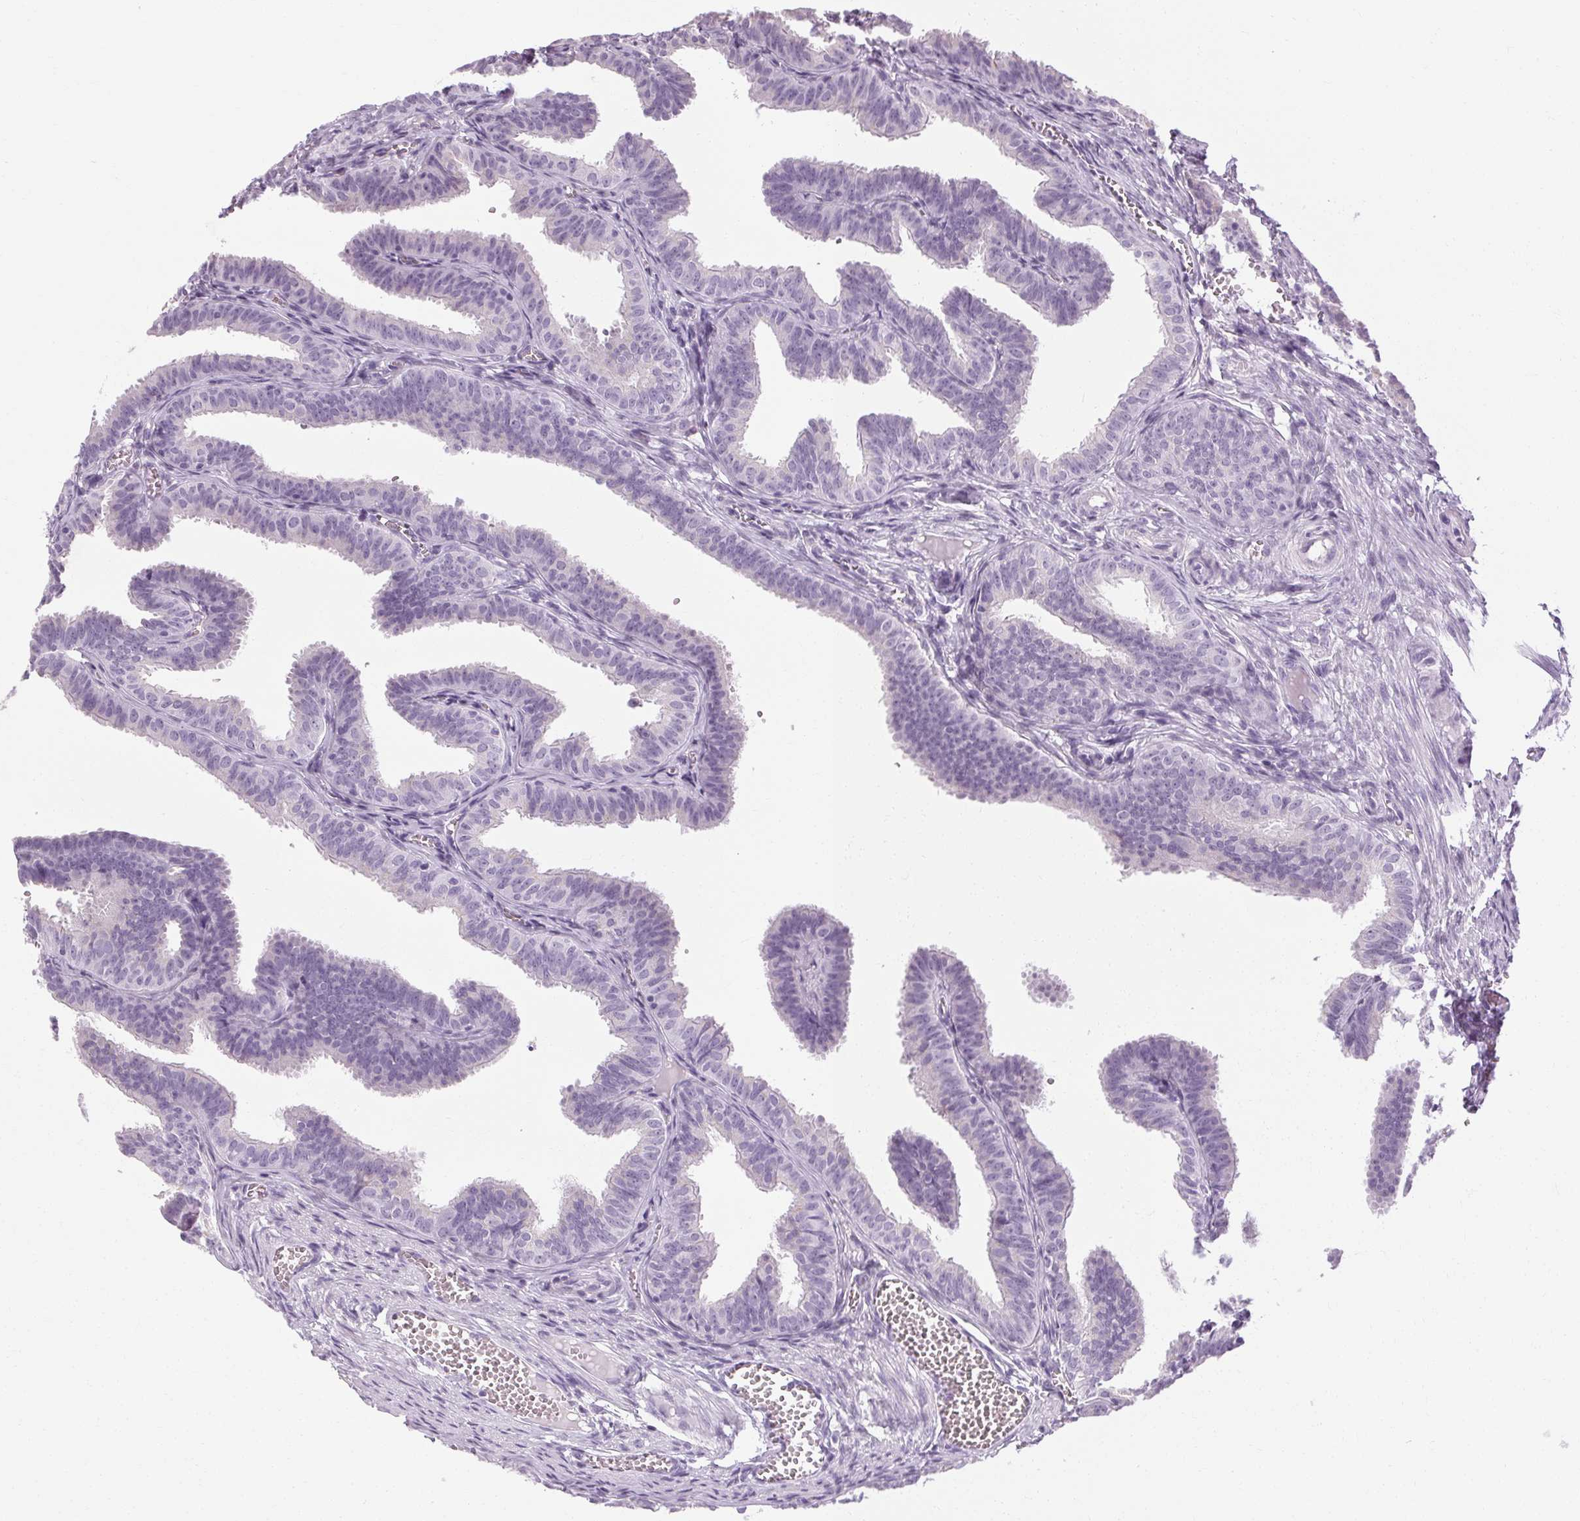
{"staining": {"intensity": "negative", "quantity": "none", "location": "none"}, "tissue": "fallopian tube", "cell_type": "Glandular cells", "image_type": "normal", "snomed": [{"axis": "morphology", "description": "Normal tissue, NOS"}, {"axis": "topography", "description": "Fallopian tube"}], "caption": "IHC photomicrograph of normal human fallopian tube stained for a protein (brown), which demonstrates no staining in glandular cells. The staining is performed using DAB (3,3'-diaminobenzidine) brown chromogen with nuclei counter-stained in using hematoxylin.", "gene": "POMC", "patient": {"sex": "female", "age": 25}}